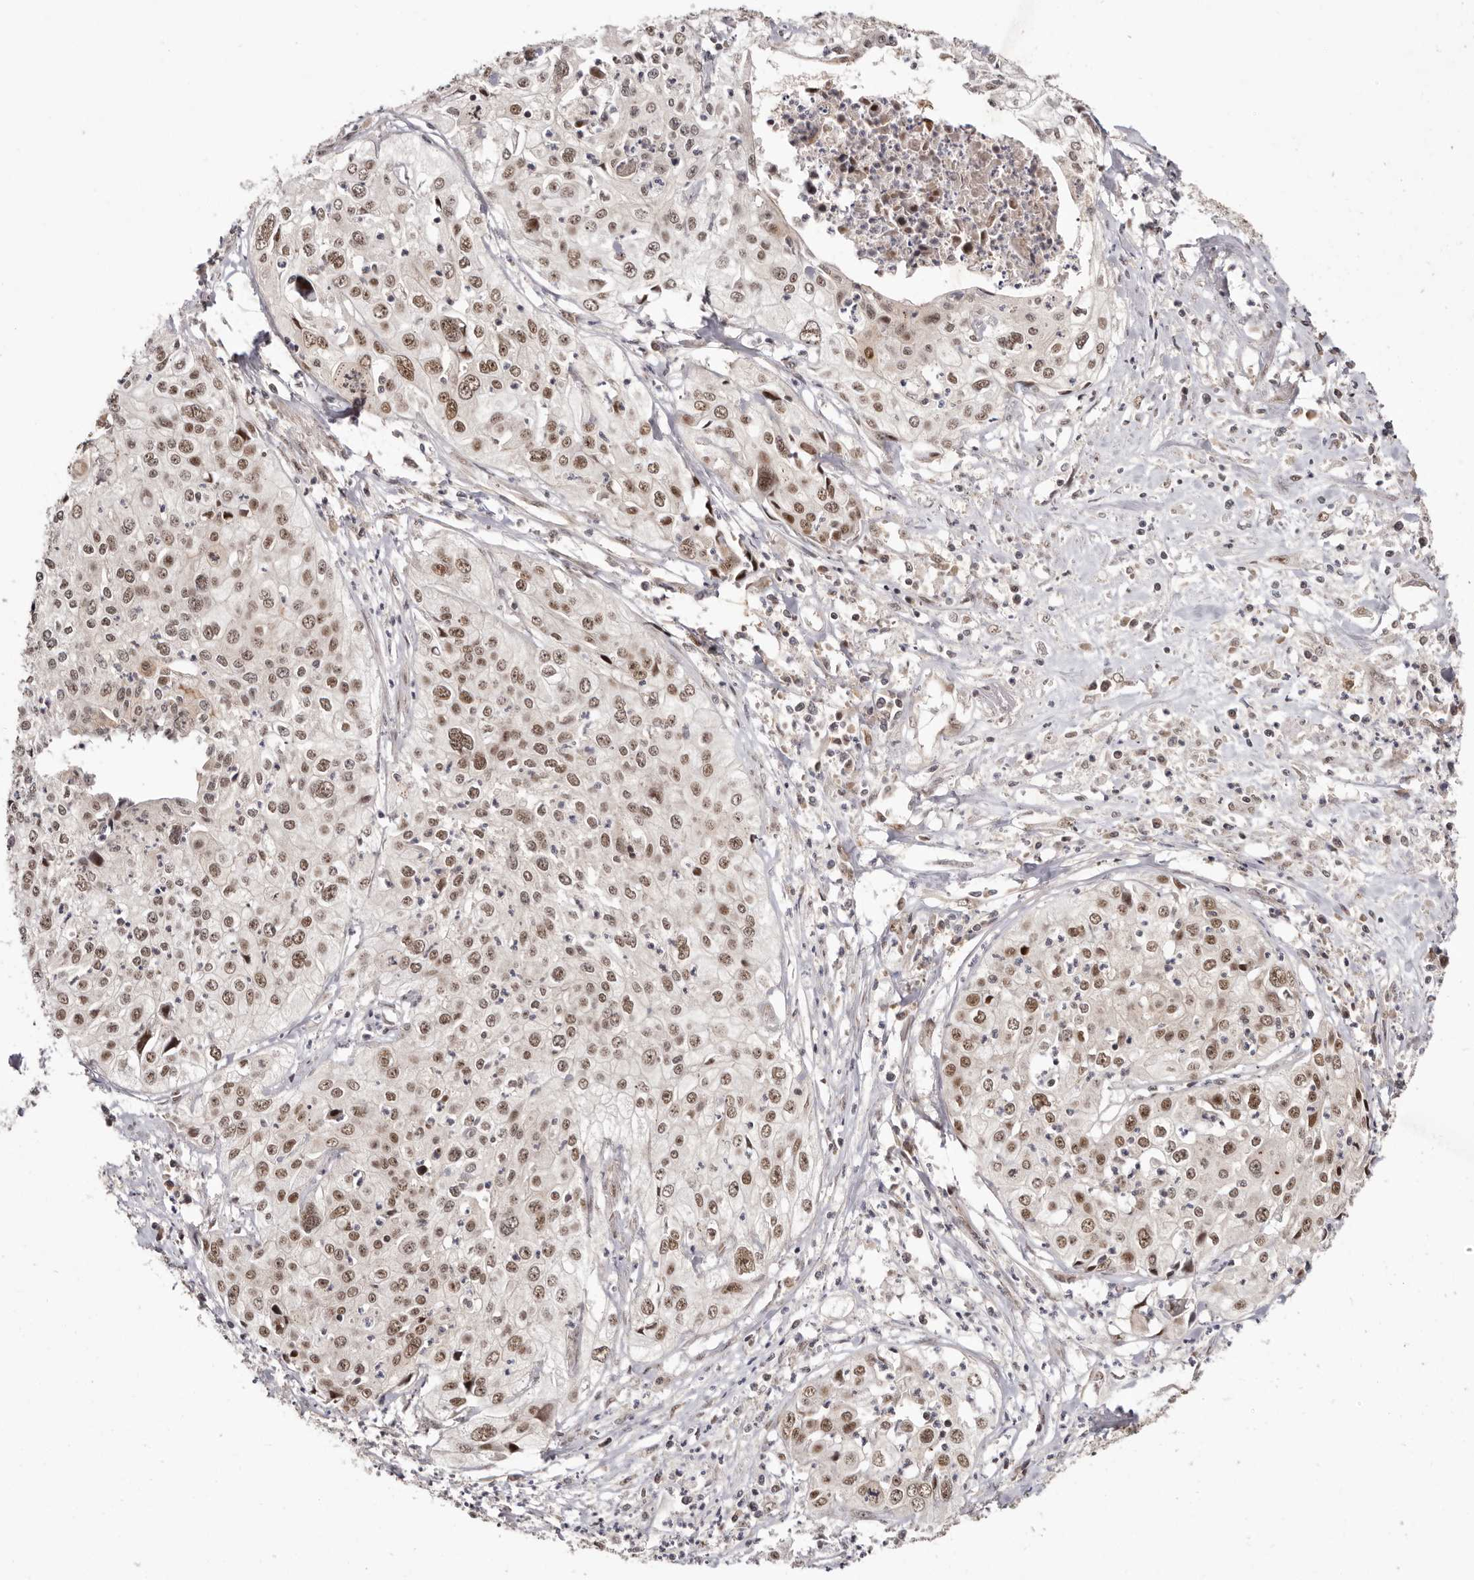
{"staining": {"intensity": "moderate", "quantity": ">75%", "location": "nuclear"}, "tissue": "cervical cancer", "cell_type": "Tumor cells", "image_type": "cancer", "snomed": [{"axis": "morphology", "description": "Squamous cell carcinoma, NOS"}, {"axis": "topography", "description": "Cervix"}], "caption": "Moderate nuclear staining for a protein is seen in approximately >75% of tumor cells of cervical cancer (squamous cell carcinoma) using IHC.", "gene": "MED8", "patient": {"sex": "female", "age": 31}}